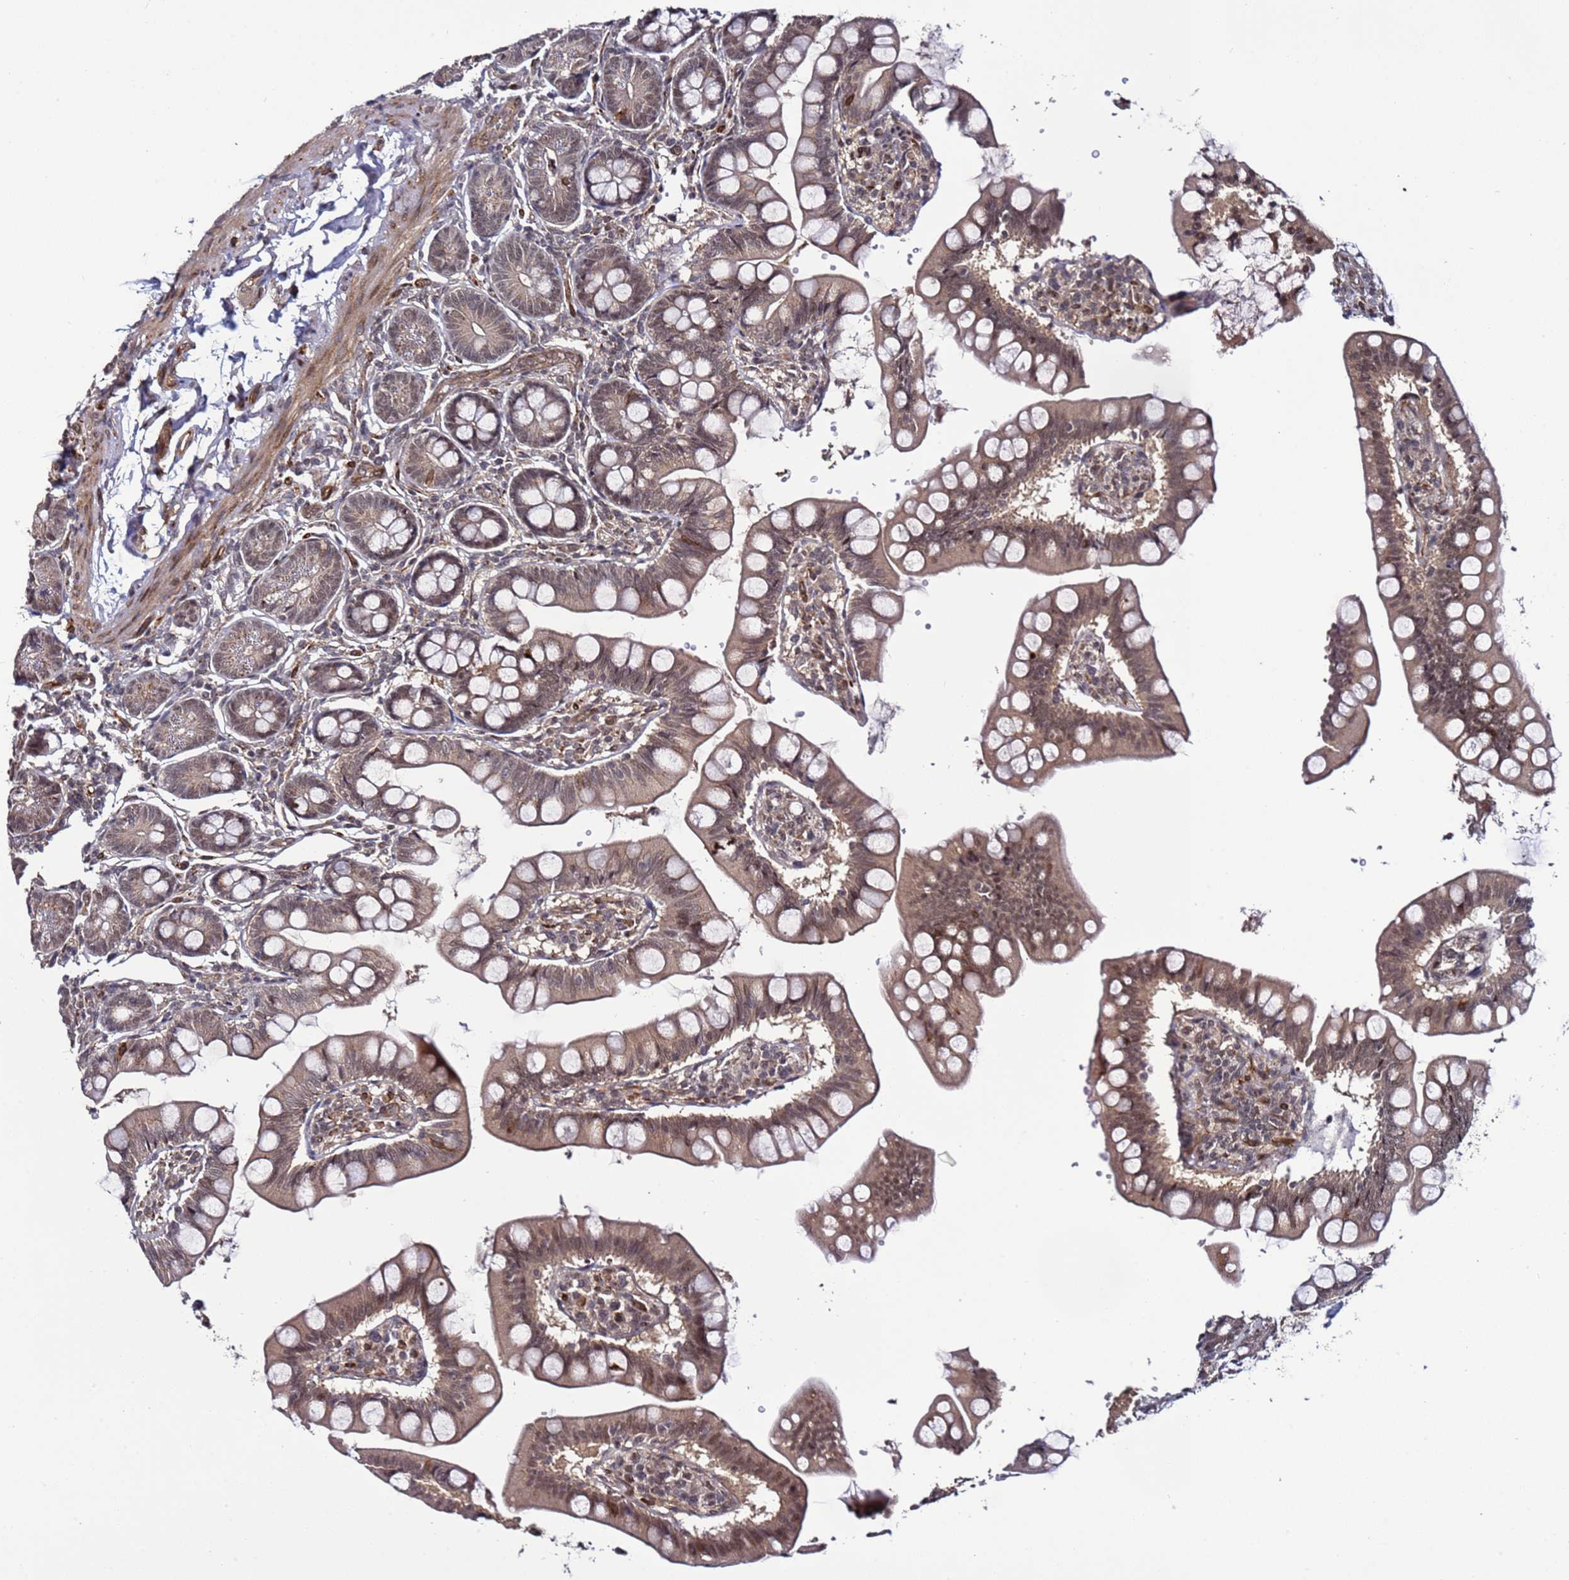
{"staining": {"intensity": "weak", "quantity": ">75%", "location": "cytoplasmic/membranous,nuclear"}, "tissue": "small intestine", "cell_type": "Glandular cells", "image_type": "normal", "snomed": [{"axis": "morphology", "description": "Normal tissue, NOS"}, {"axis": "topography", "description": "Small intestine"}], "caption": "Protein staining of normal small intestine displays weak cytoplasmic/membranous,nuclear expression in approximately >75% of glandular cells.", "gene": "POLR2D", "patient": {"sex": "male", "age": 7}}